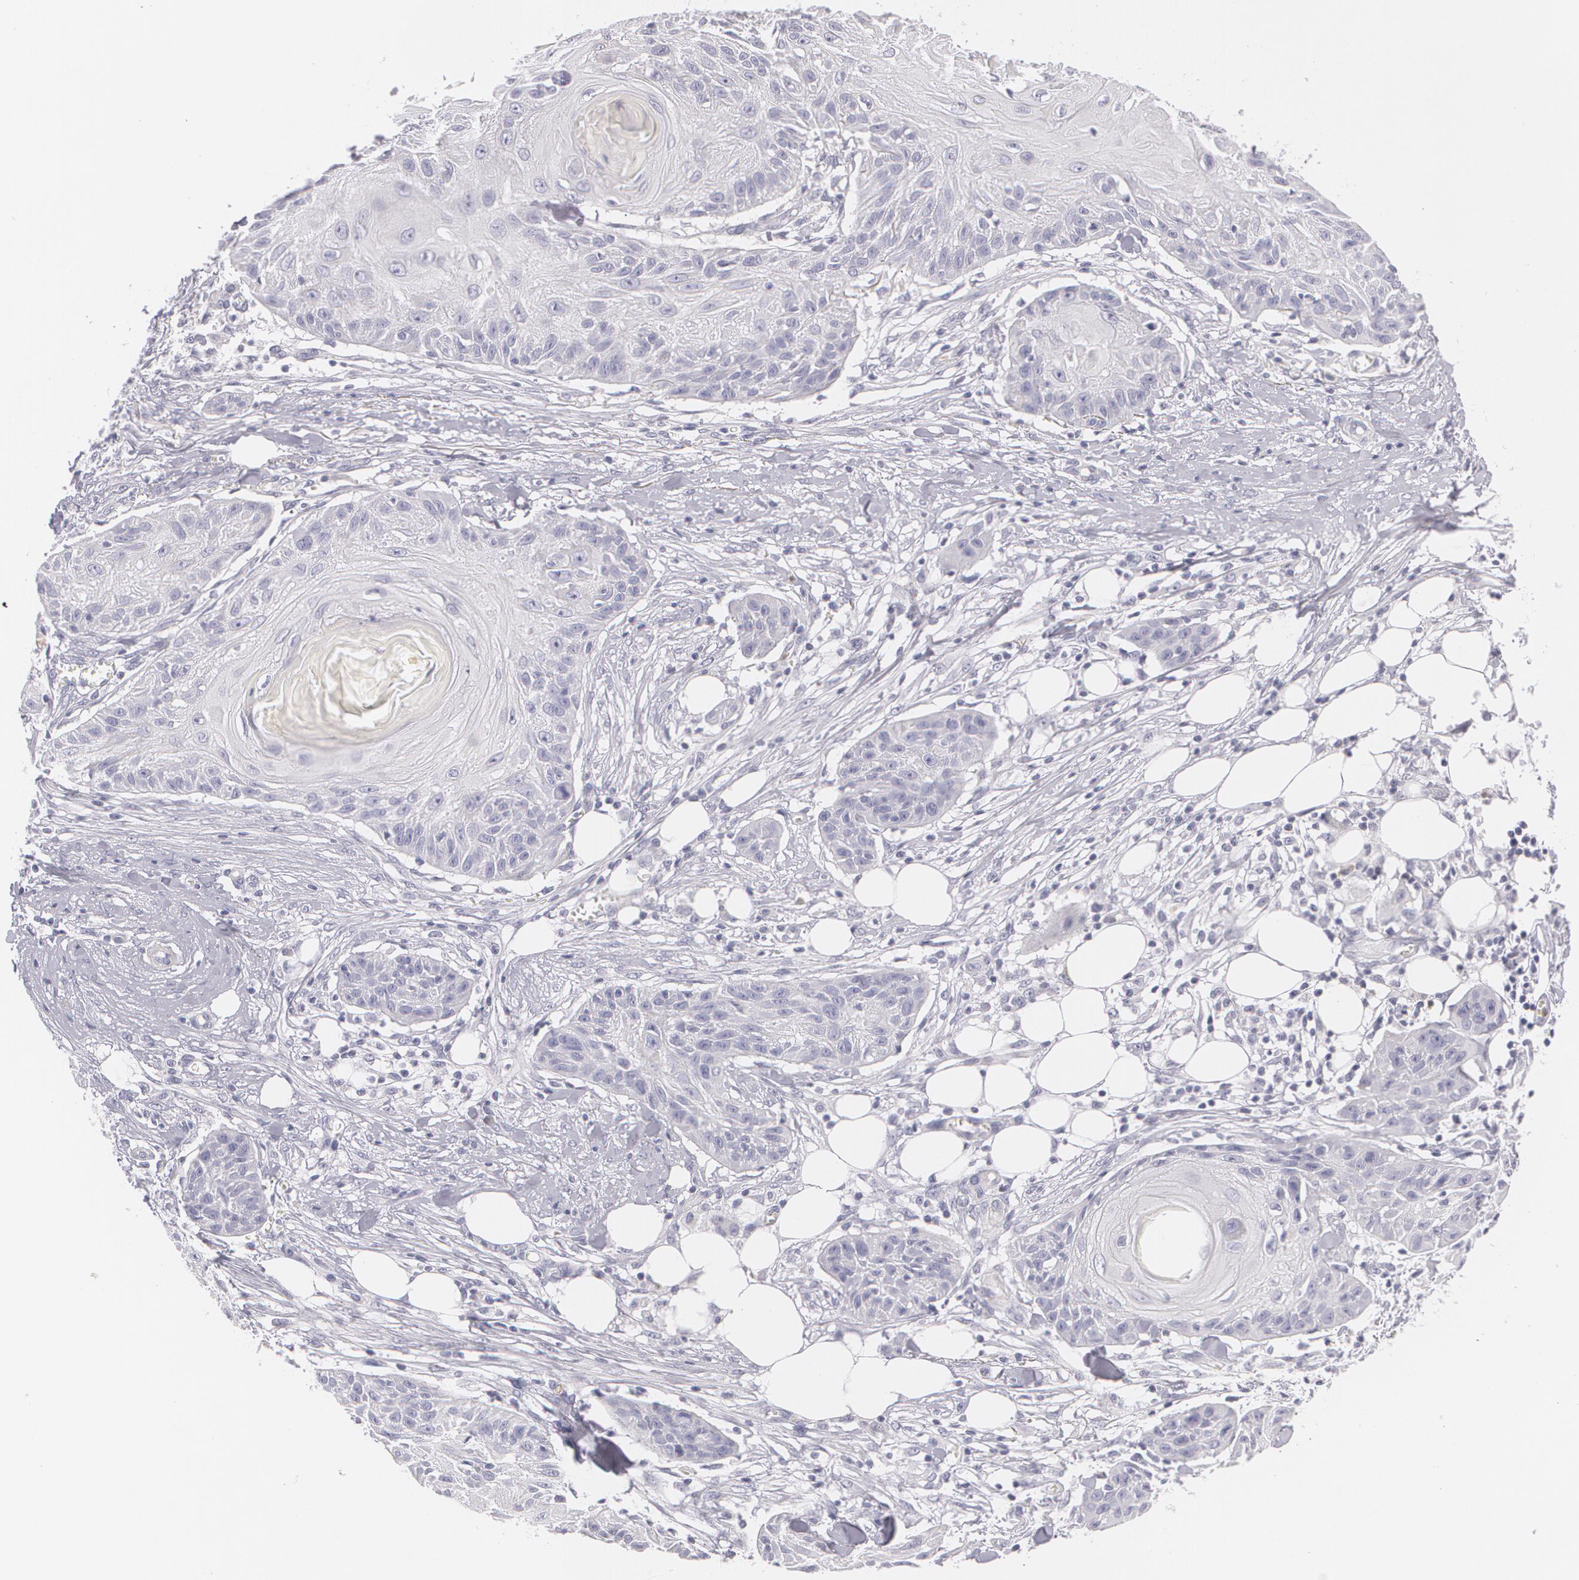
{"staining": {"intensity": "negative", "quantity": "none", "location": "none"}, "tissue": "skin cancer", "cell_type": "Tumor cells", "image_type": "cancer", "snomed": [{"axis": "morphology", "description": "Squamous cell carcinoma, NOS"}, {"axis": "topography", "description": "Skin"}], "caption": "High magnification brightfield microscopy of skin cancer (squamous cell carcinoma) stained with DAB (brown) and counterstained with hematoxylin (blue): tumor cells show no significant expression.", "gene": "FAM181A", "patient": {"sex": "female", "age": 88}}